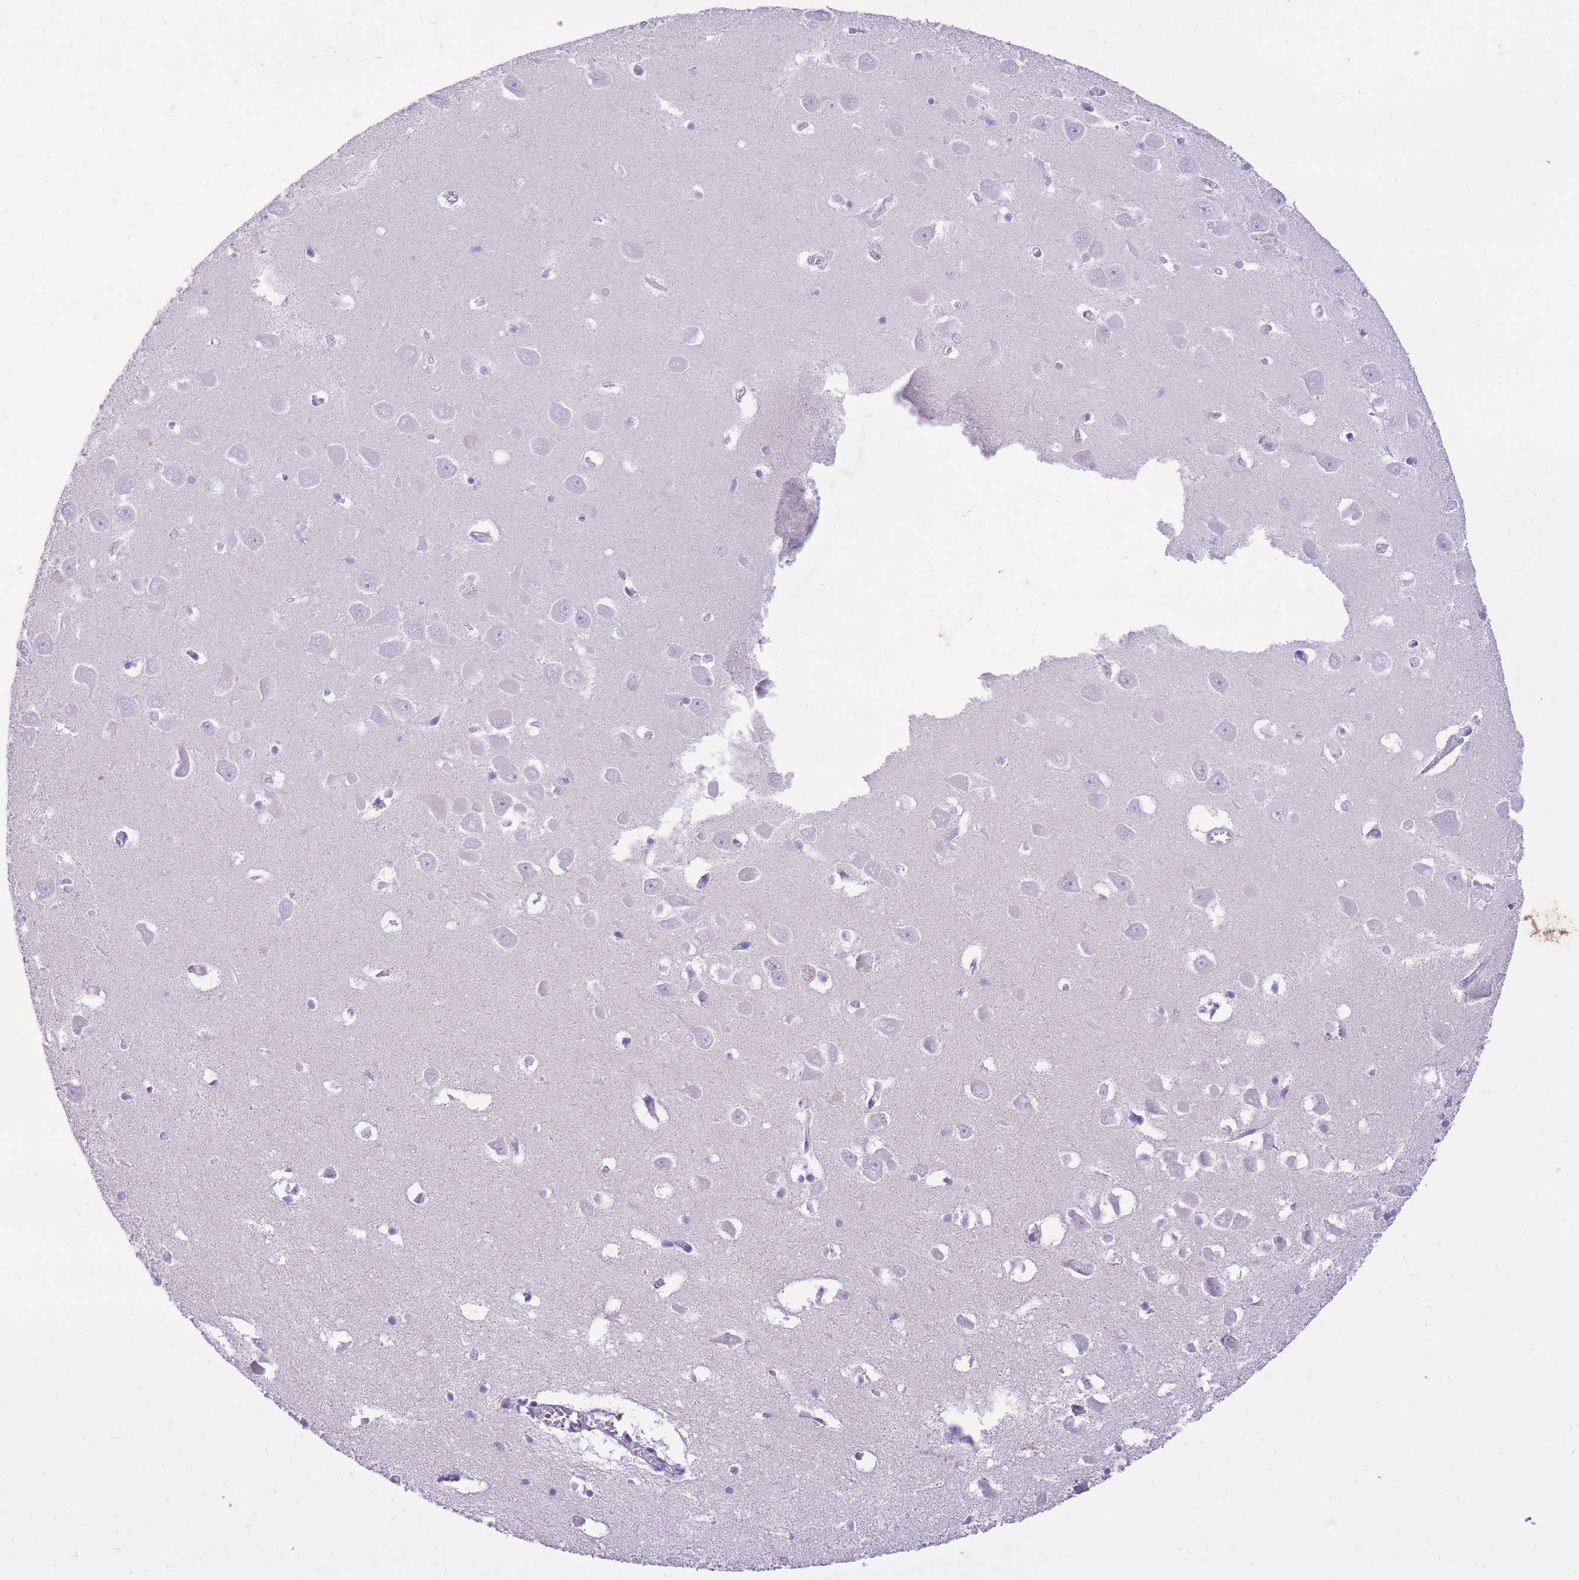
{"staining": {"intensity": "negative", "quantity": "none", "location": "none"}, "tissue": "hippocampus", "cell_type": "Glial cells", "image_type": "normal", "snomed": [{"axis": "morphology", "description": "Normal tissue, NOS"}, {"axis": "topography", "description": "Hippocampus"}], "caption": "This image is of unremarkable hippocampus stained with IHC to label a protein in brown with the nuclei are counter-stained blue. There is no staining in glial cells.", "gene": "DENND2D", "patient": {"sex": "male", "age": 70}}